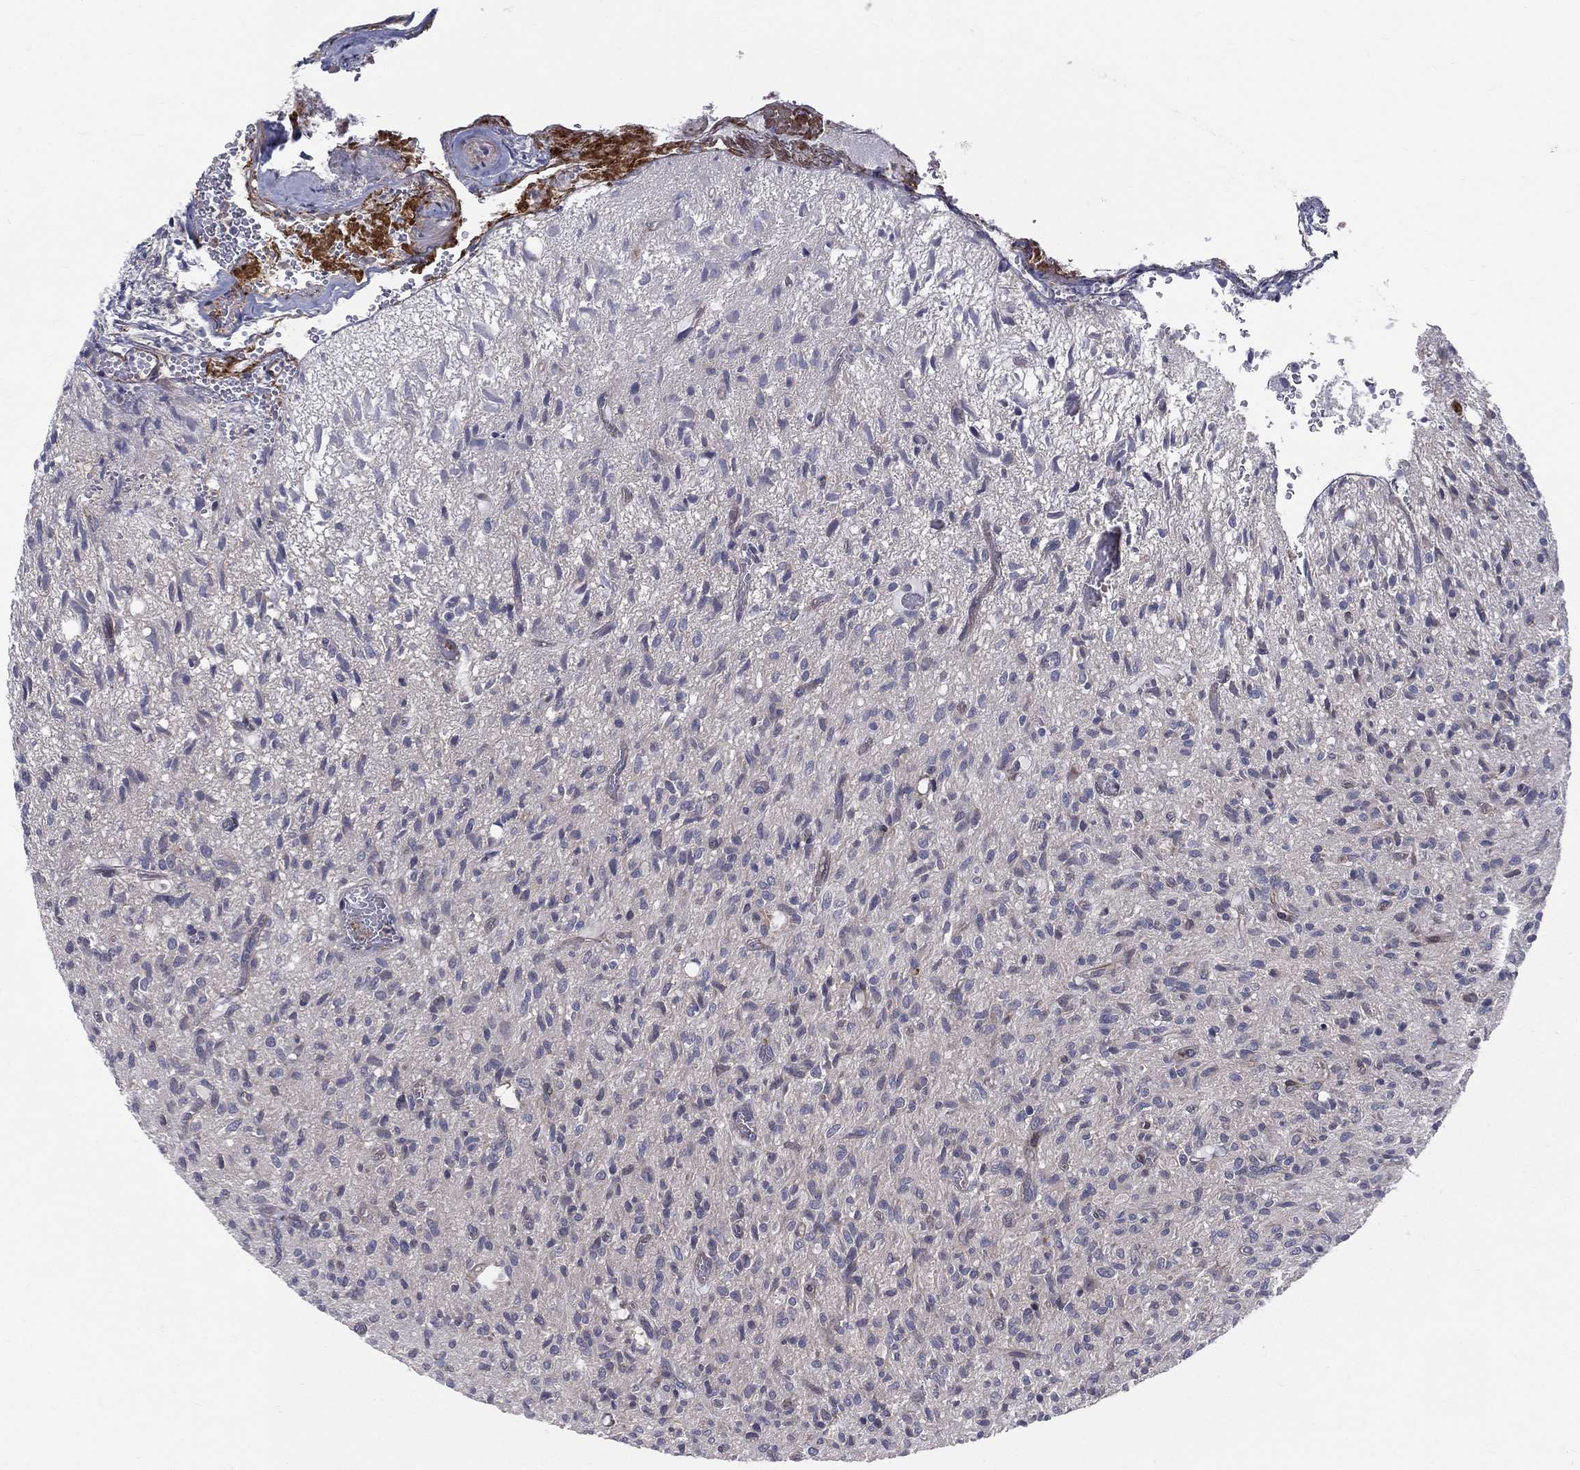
{"staining": {"intensity": "negative", "quantity": "none", "location": "none"}, "tissue": "glioma", "cell_type": "Tumor cells", "image_type": "cancer", "snomed": [{"axis": "morphology", "description": "Glioma, malignant, High grade"}, {"axis": "topography", "description": "Brain"}], "caption": "An IHC photomicrograph of malignant glioma (high-grade) is shown. There is no staining in tumor cells of malignant glioma (high-grade).", "gene": "POMZP3", "patient": {"sex": "male", "age": 64}}